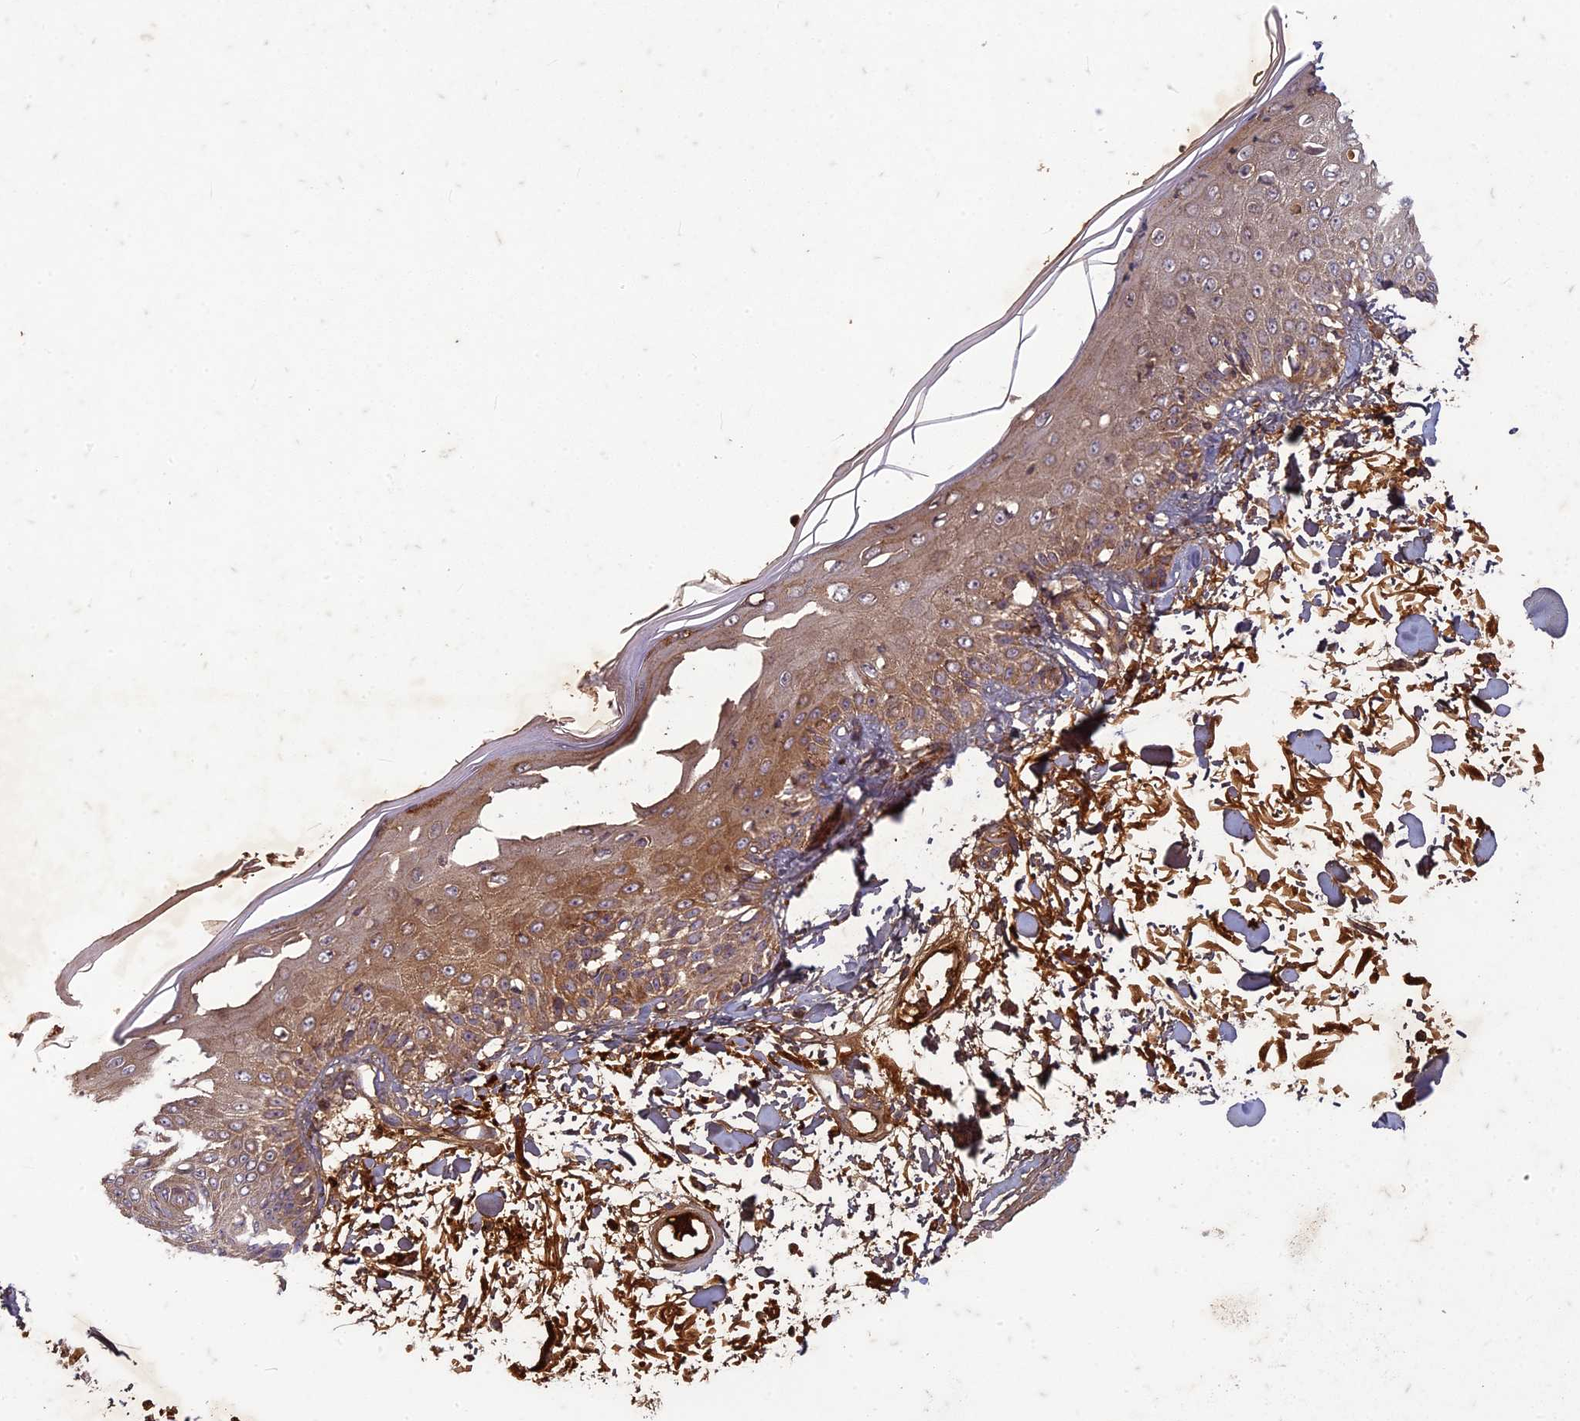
{"staining": {"intensity": "weak", "quantity": ">75%", "location": "cytoplasmic/membranous"}, "tissue": "skin", "cell_type": "Fibroblasts", "image_type": "normal", "snomed": [{"axis": "morphology", "description": "Normal tissue, NOS"}, {"axis": "morphology", "description": "Squamous cell carcinoma, NOS"}, {"axis": "topography", "description": "Skin"}, {"axis": "topography", "description": "Peripheral nerve tissue"}], "caption": "Immunohistochemical staining of benign human skin displays >75% levels of weak cytoplasmic/membranous protein staining in approximately >75% of fibroblasts.", "gene": "TCF25", "patient": {"sex": "male", "age": 83}}